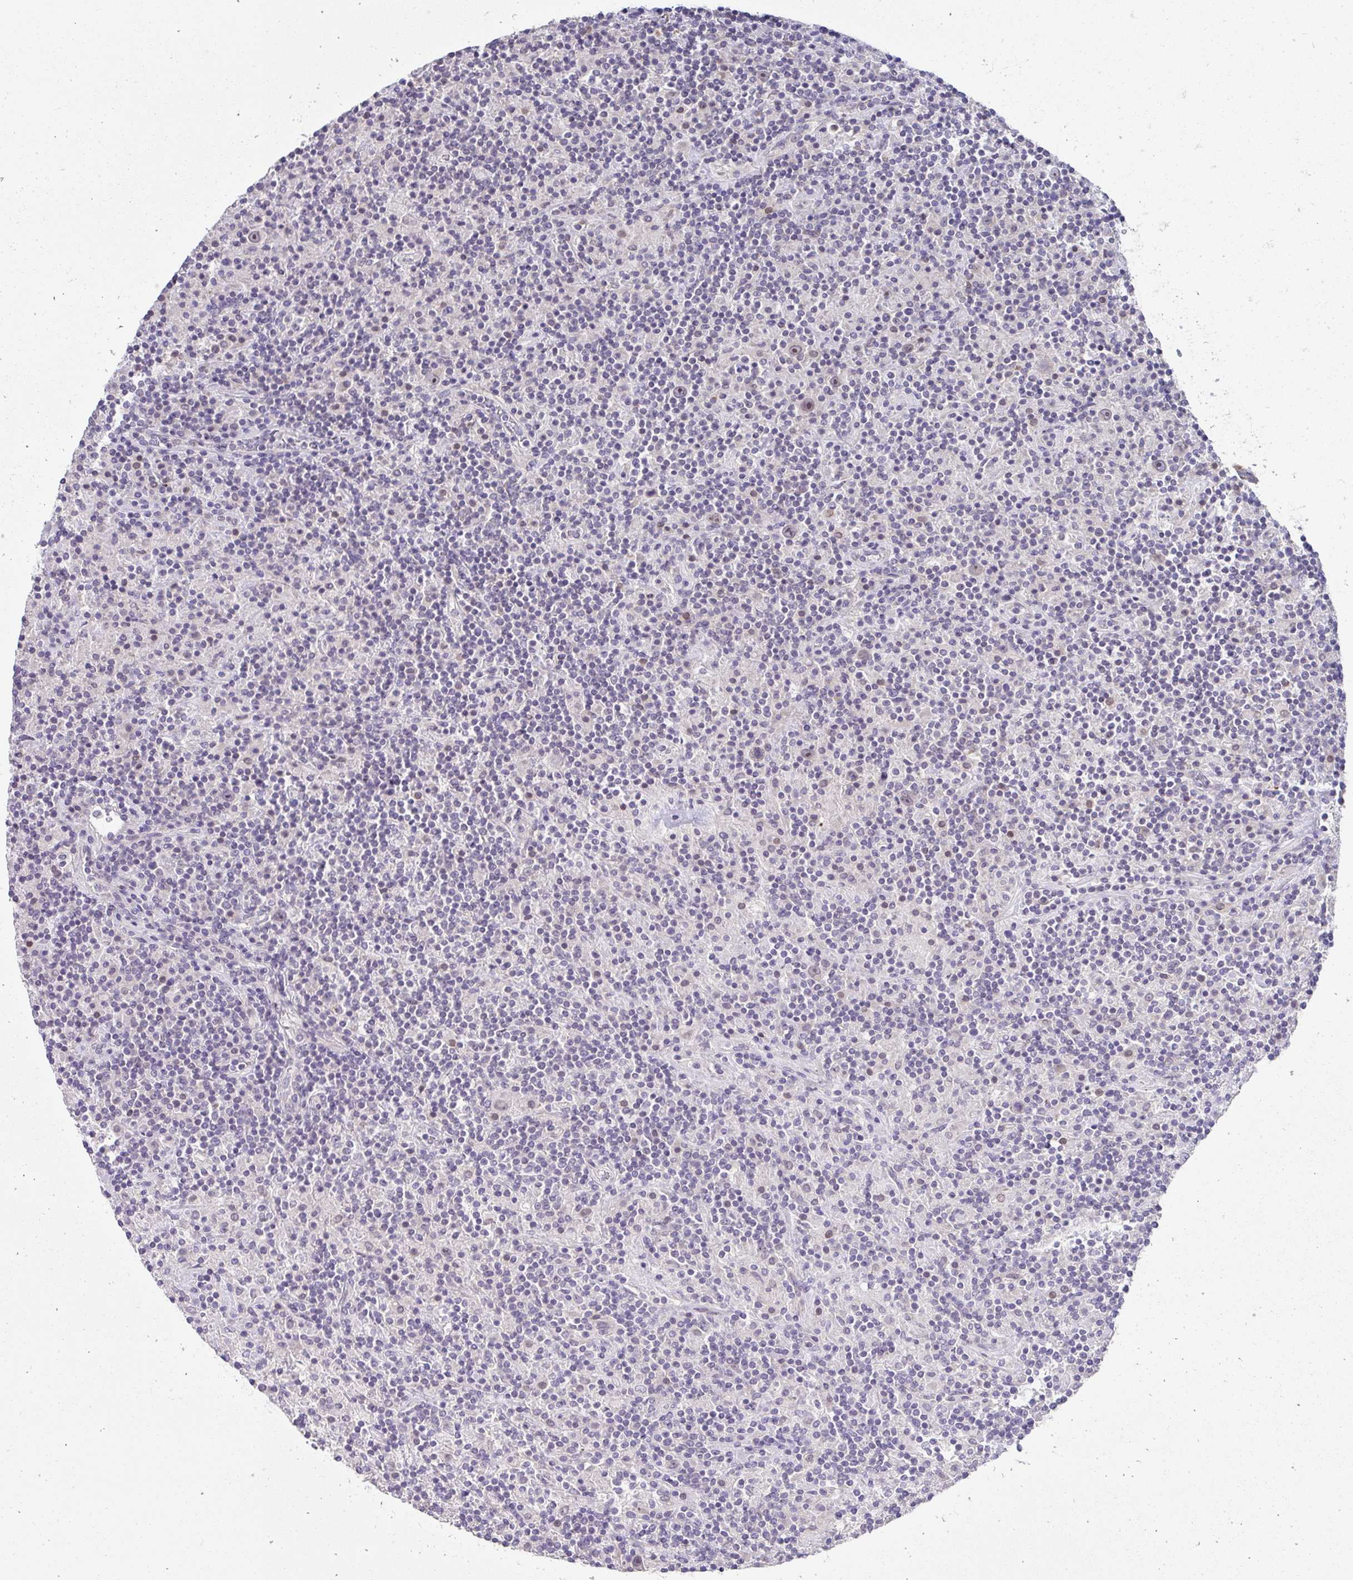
{"staining": {"intensity": "negative", "quantity": "none", "location": "none"}, "tissue": "lymphoma", "cell_type": "Tumor cells", "image_type": "cancer", "snomed": [{"axis": "morphology", "description": "Hodgkin's disease, NOS"}, {"axis": "topography", "description": "Lymph node"}], "caption": "Histopathology image shows no significant protein positivity in tumor cells of Hodgkin's disease.", "gene": "NT5C1B", "patient": {"sex": "male", "age": 70}}